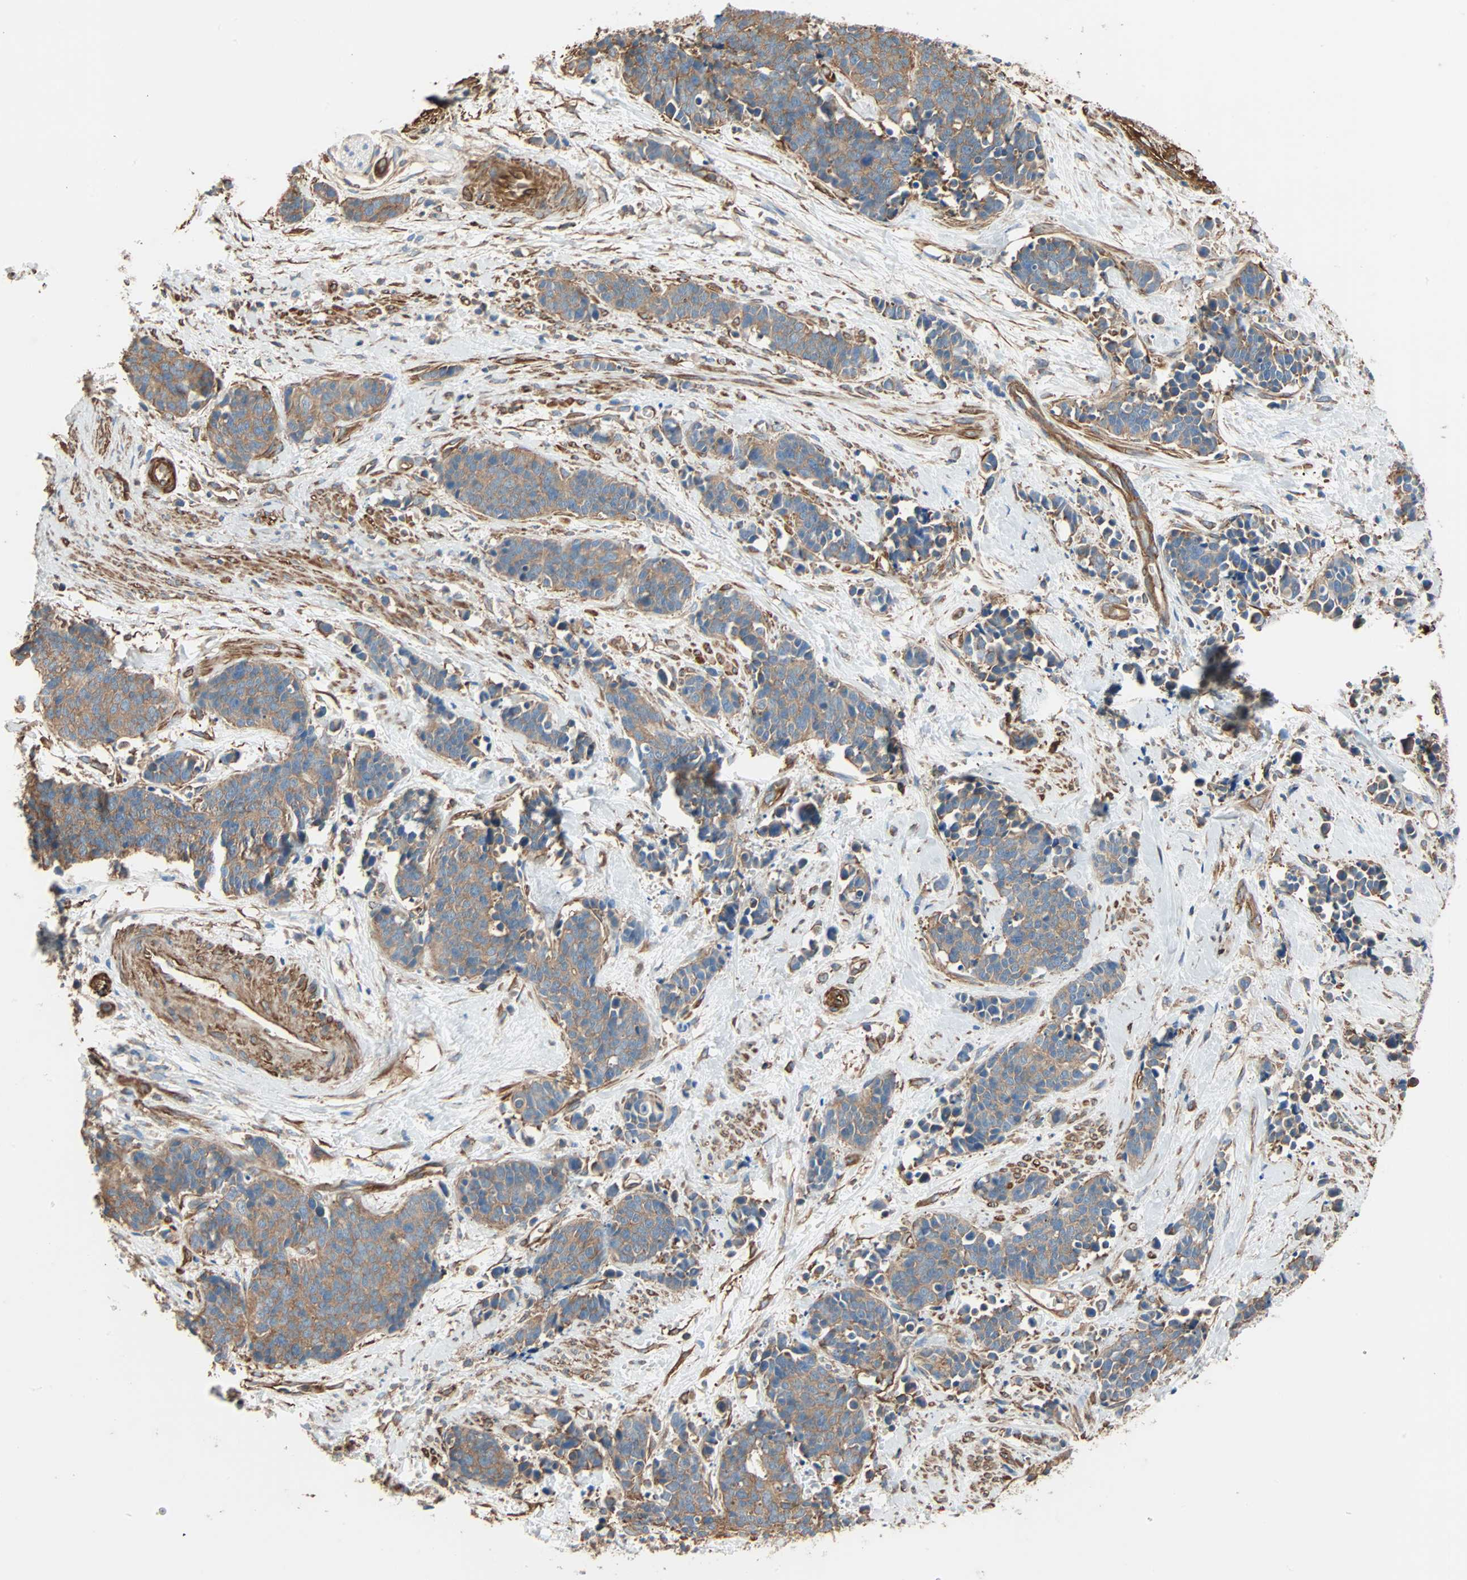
{"staining": {"intensity": "moderate", "quantity": ">75%", "location": "cytoplasmic/membranous"}, "tissue": "cervical cancer", "cell_type": "Tumor cells", "image_type": "cancer", "snomed": [{"axis": "morphology", "description": "Squamous cell carcinoma, NOS"}, {"axis": "topography", "description": "Cervix"}], "caption": "Human squamous cell carcinoma (cervical) stained with a brown dye shows moderate cytoplasmic/membranous positive expression in about >75% of tumor cells.", "gene": "GALNT10", "patient": {"sex": "female", "age": 35}}